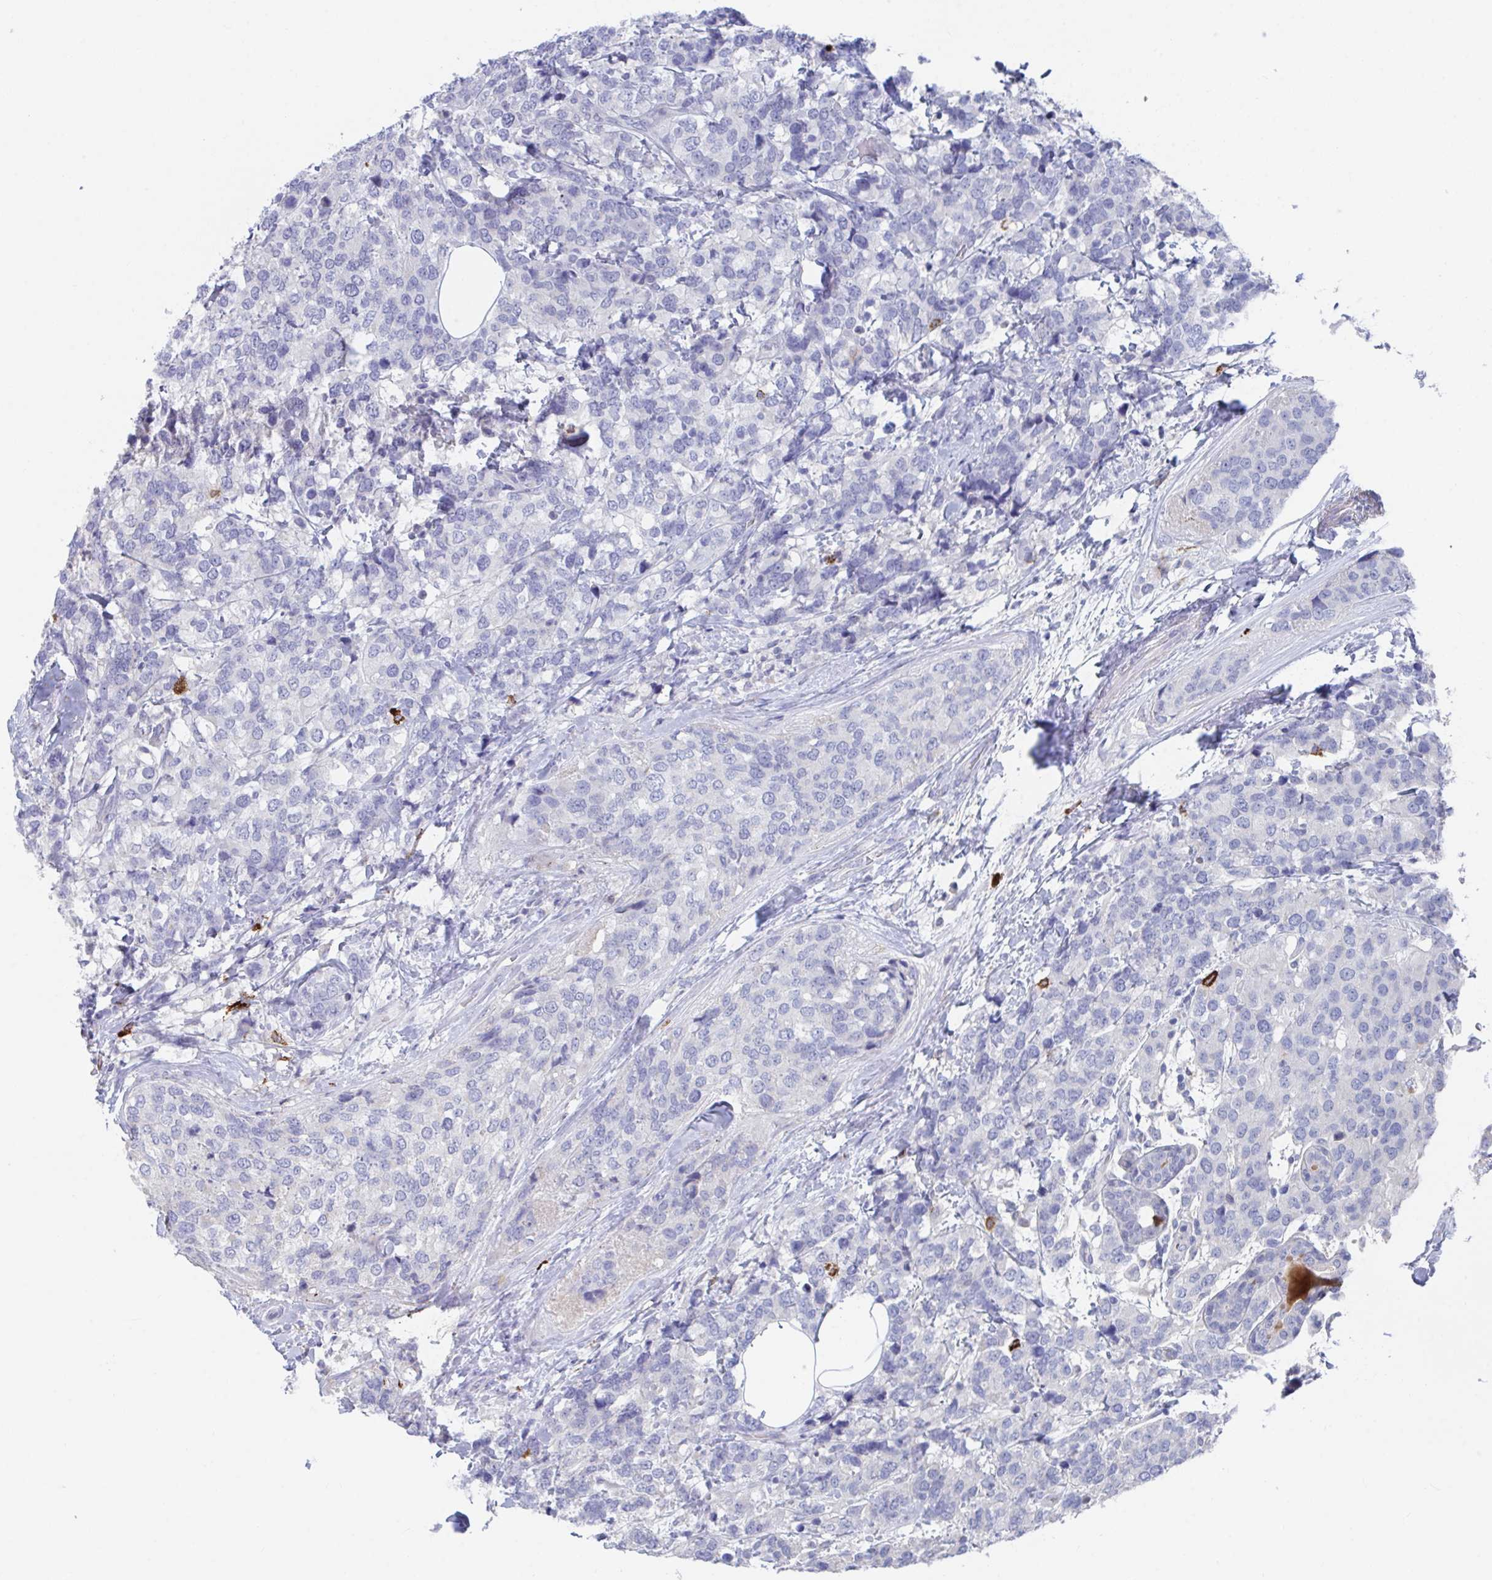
{"staining": {"intensity": "negative", "quantity": "none", "location": "none"}, "tissue": "breast cancer", "cell_type": "Tumor cells", "image_type": "cancer", "snomed": [{"axis": "morphology", "description": "Lobular carcinoma"}, {"axis": "topography", "description": "Breast"}], "caption": "Immunohistochemistry of human breast cancer displays no staining in tumor cells.", "gene": "KCNK5", "patient": {"sex": "female", "age": 59}}